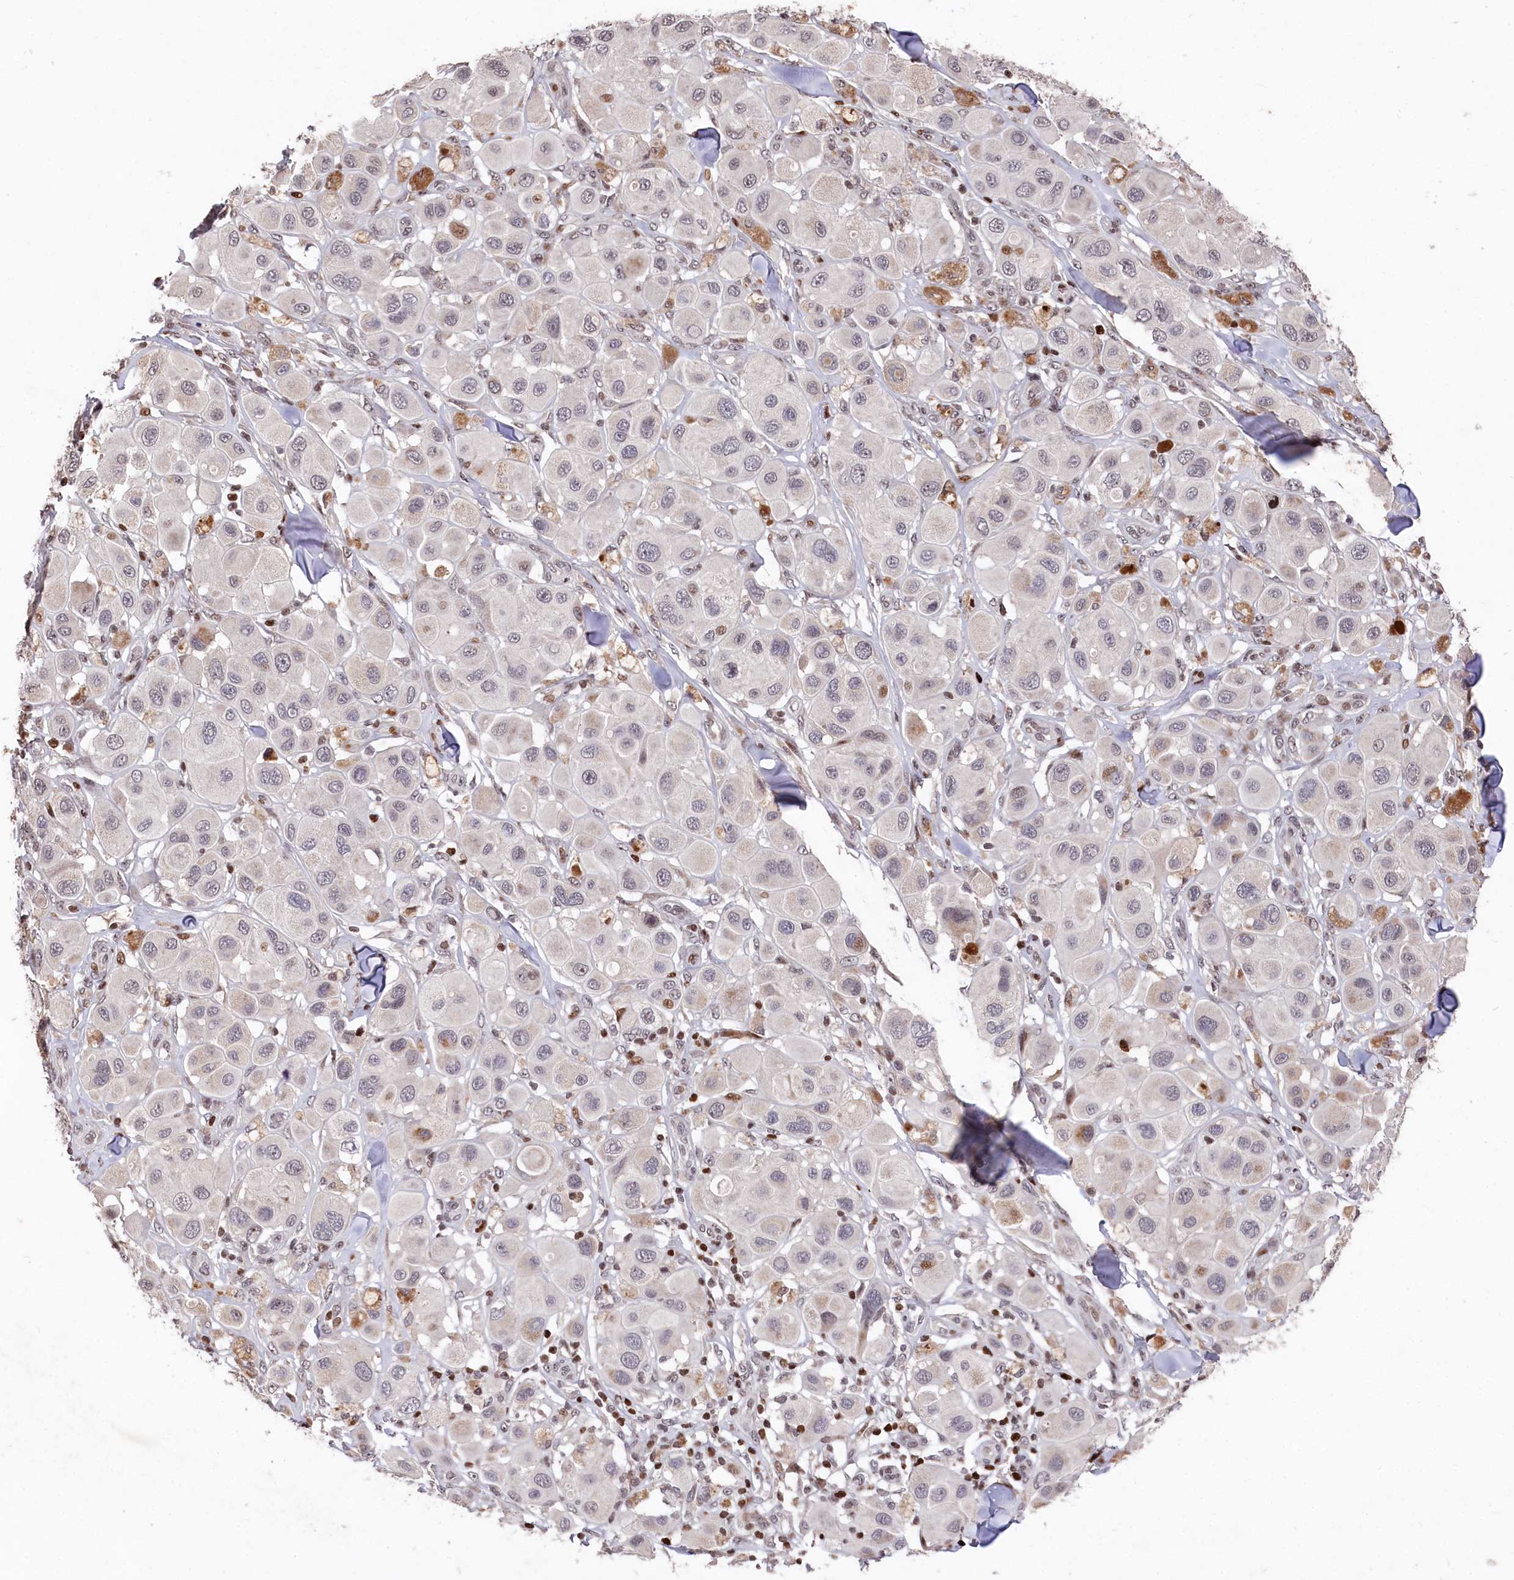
{"staining": {"intensity": "moderate", "quantity": "<25%", "location": "cytoplasmic/membranous"}, "tissue": "melanoma", "cell_type": "Tumor cells", "image_type": "cancer", "snomed": [{"axis": "morphology", "description": "Malignant melanoma, Metastatic site"}, {"axis": "topography", "description": "Skin"}], "caption": "IHC staining of malignant melanoma (metastatic site), which exhibits low levels of moderate cytoplasmic/membranous staining in approximately <25% of tumor cells indicating moderate cytoplasmic/membranous protein positivity. The staining was performed using DAB (brown) for protein detection and nuclei were counterstained in hematoxylin (blue).", "gene": "MCF2L2", "patient": {"sex": "male", "age": 41}}